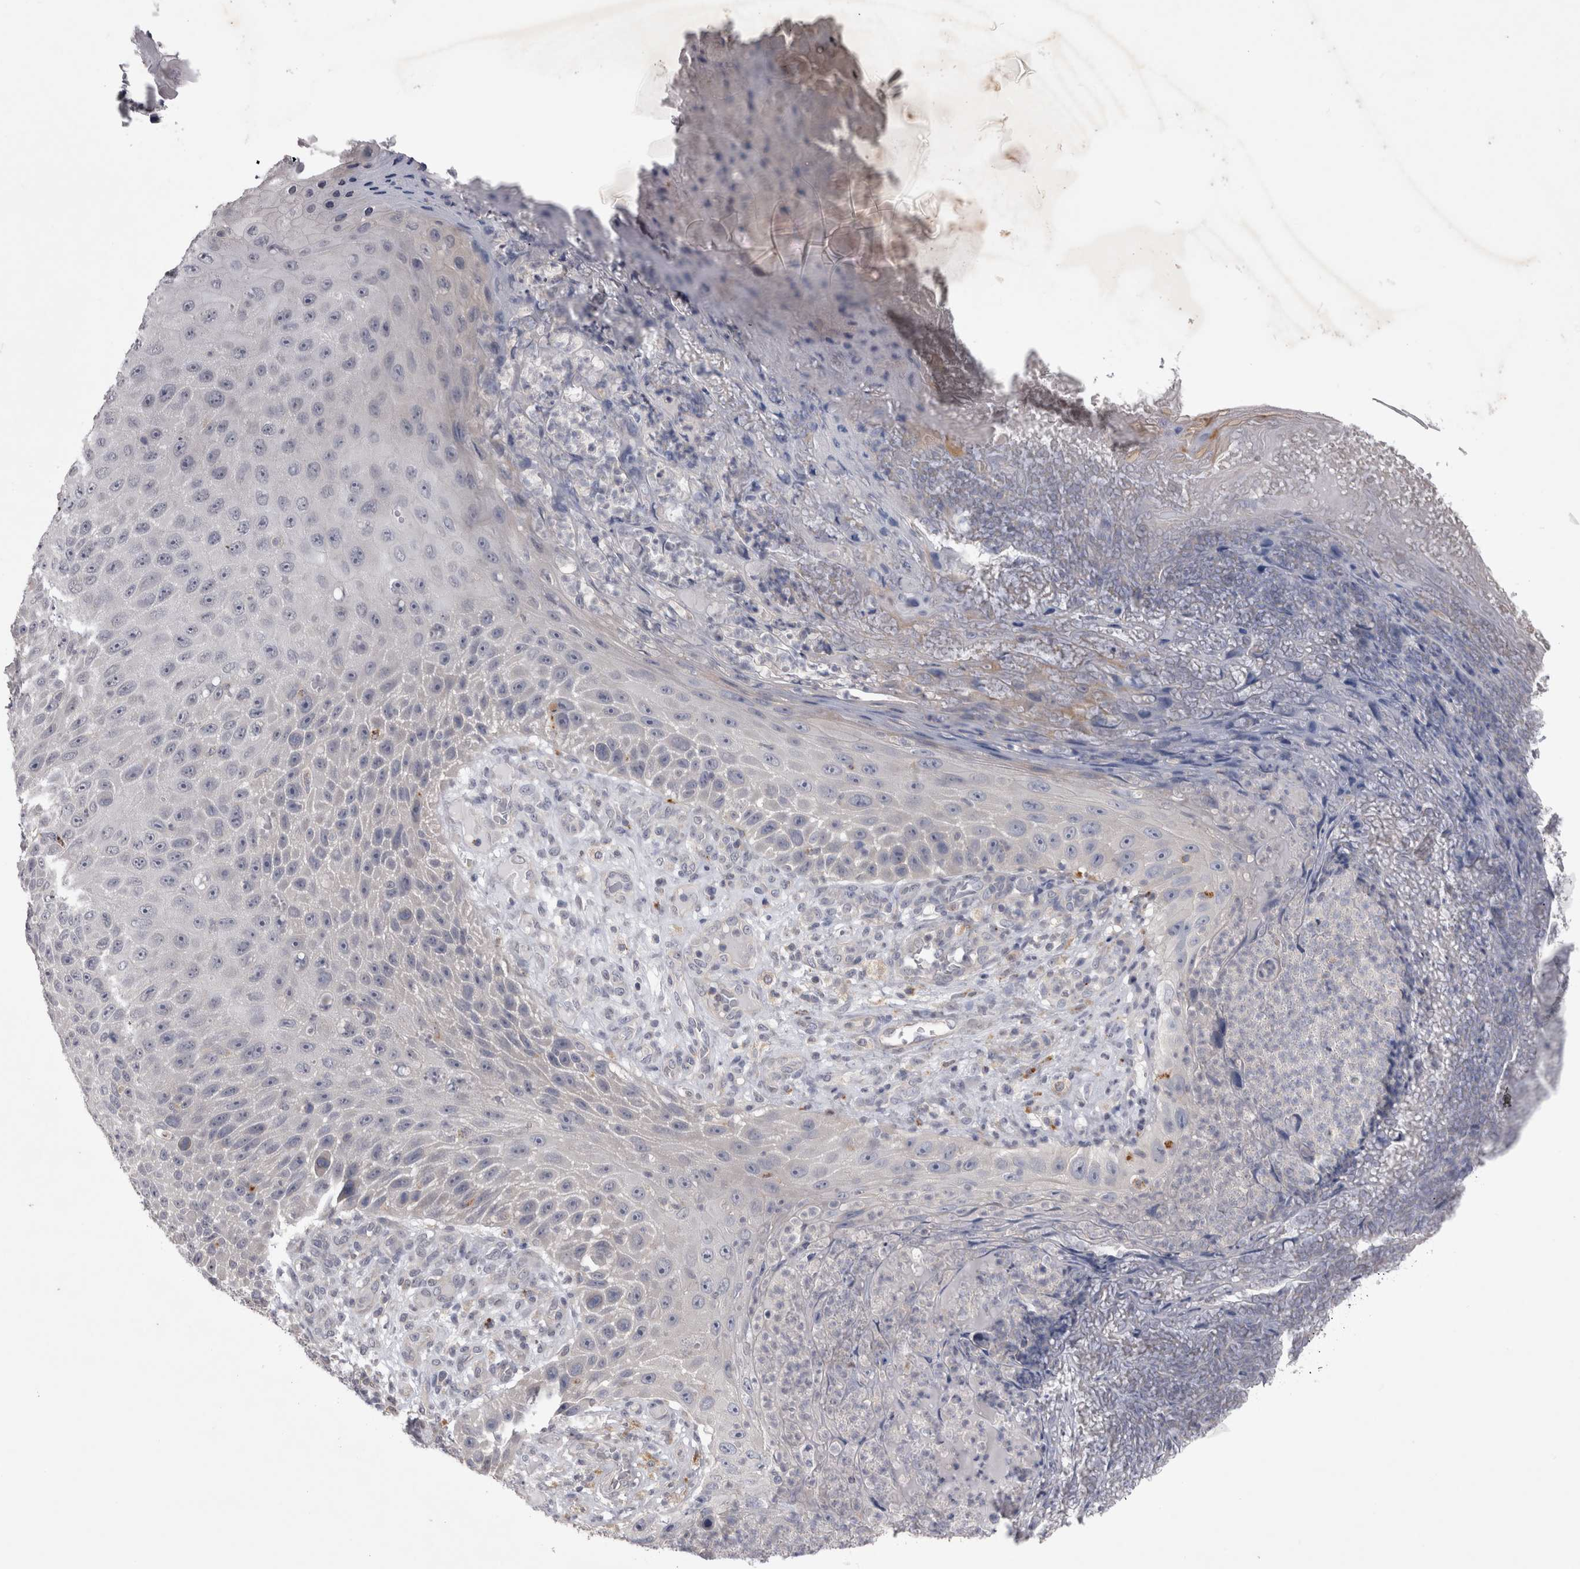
{"staining": {"intensity": "negative", "quantity": "none", "location": "none"}, "tissue": "skin cancer", "cell_type": "Tumor cells", "image_type": "cancer", "snomed": [{"axis": "morphology", "description": "Squamous cell carcinoma, NOS"}, {"axis": "topography", "description": "Skin"}], "caption": "DAB immunohistochemical staining of human skin cancer displays no significant staining in tumor cells.", "gene": "CTBS", "patient": {"sex": "female", "age": 88}}